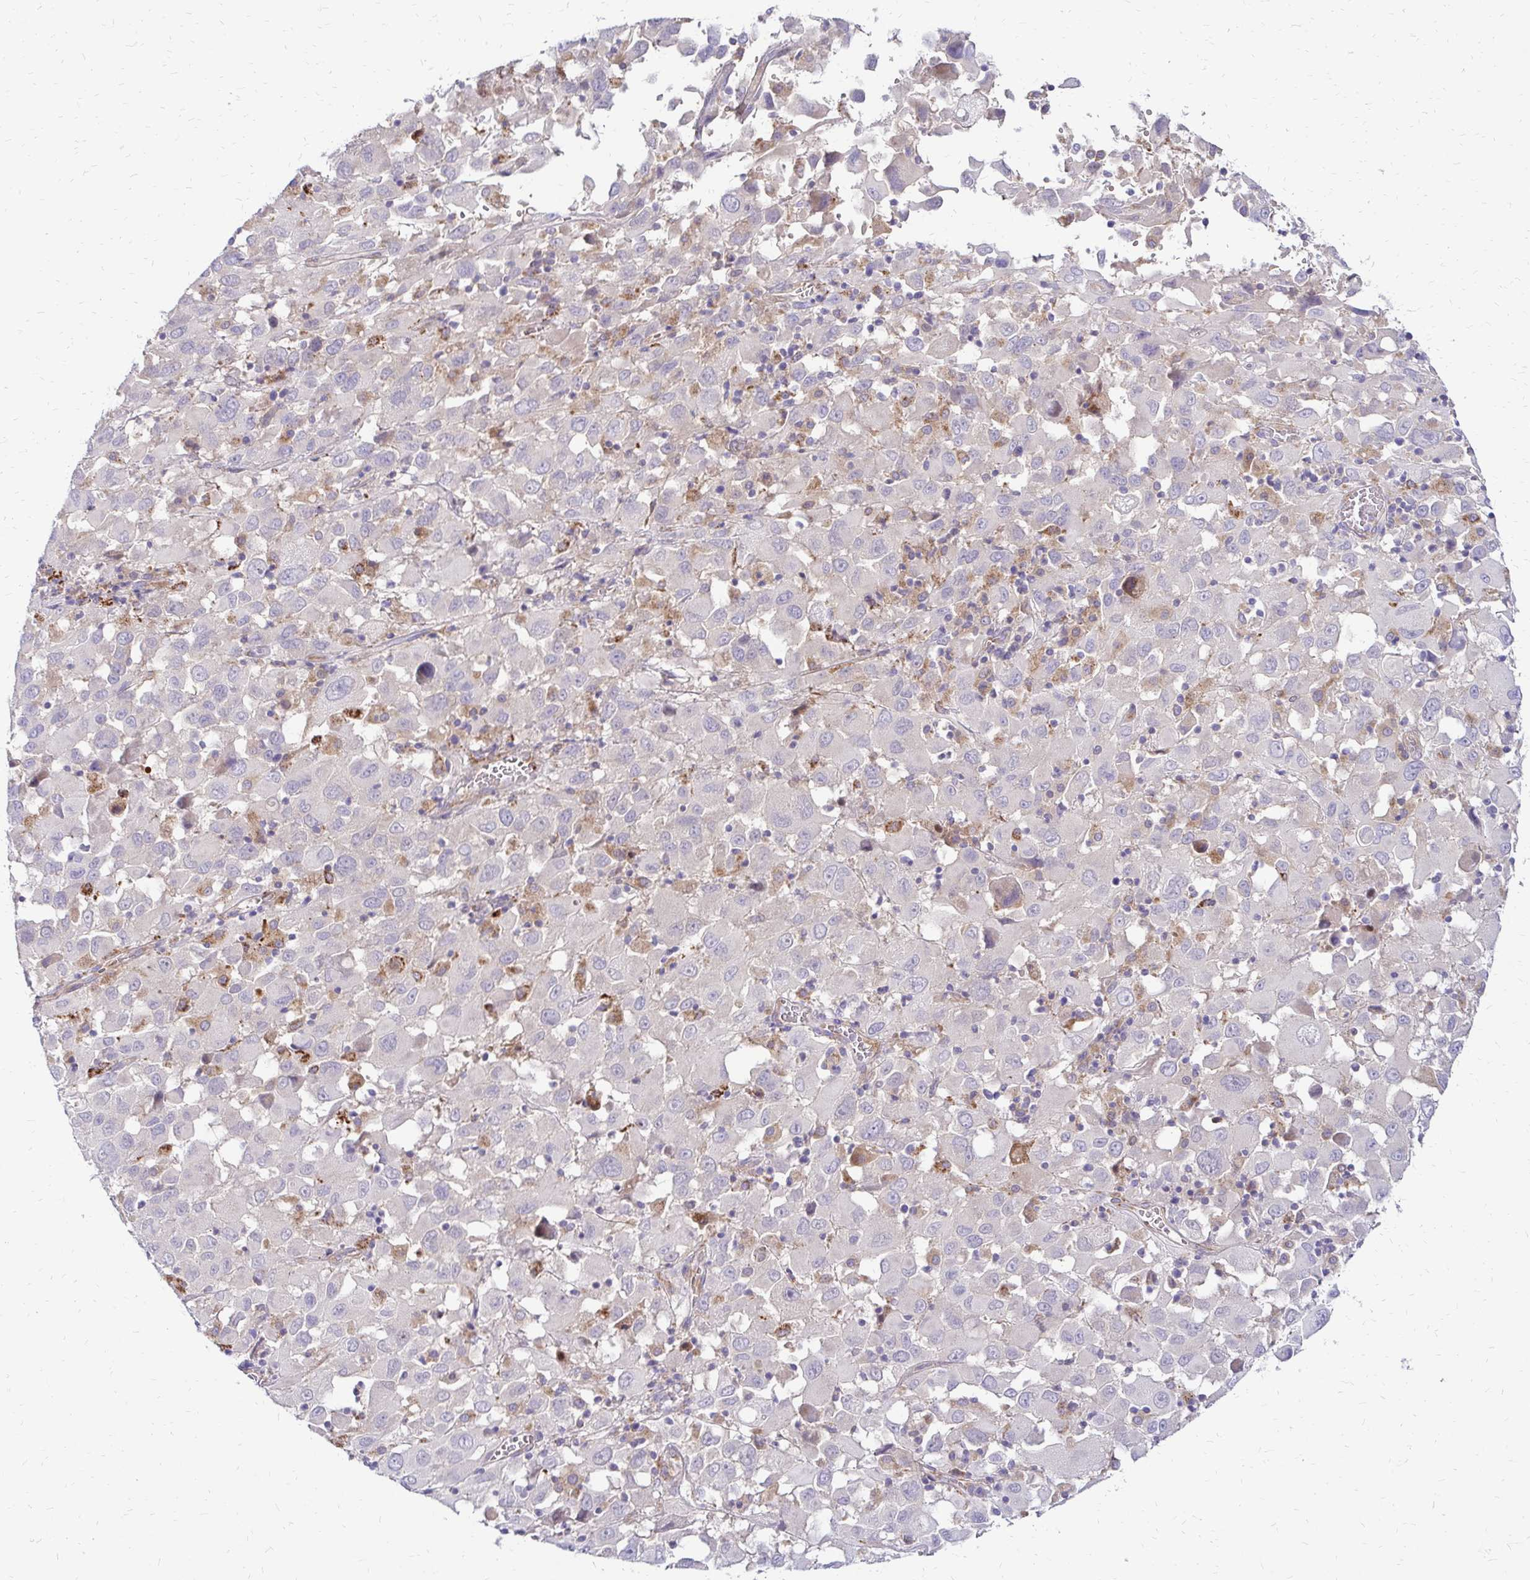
{"staining": {"intensity": "negative", "quantity": "none", "location": "none"}, "tissue": "melanoma", "cell_type": "Tumor cells", "image_type": "cancer", "snomed": [{"axis": "morphology", "description": "Malignant melanoma, Metastatic site"}, {"axis": "topography", "description": "Soft tissue"}], "caption": "Immunohistochemistry image of human melanoma stained for a protein (brown), which displays no expression in tumor cells. Brightfield microscopy of IHC stained with DAB (3,3'-diaminobenzidine) (brown) and hematoxylin (blue), captured at high magnification.", "gene": "IDUA", "patient": {"sex": "male", "age": 50}}